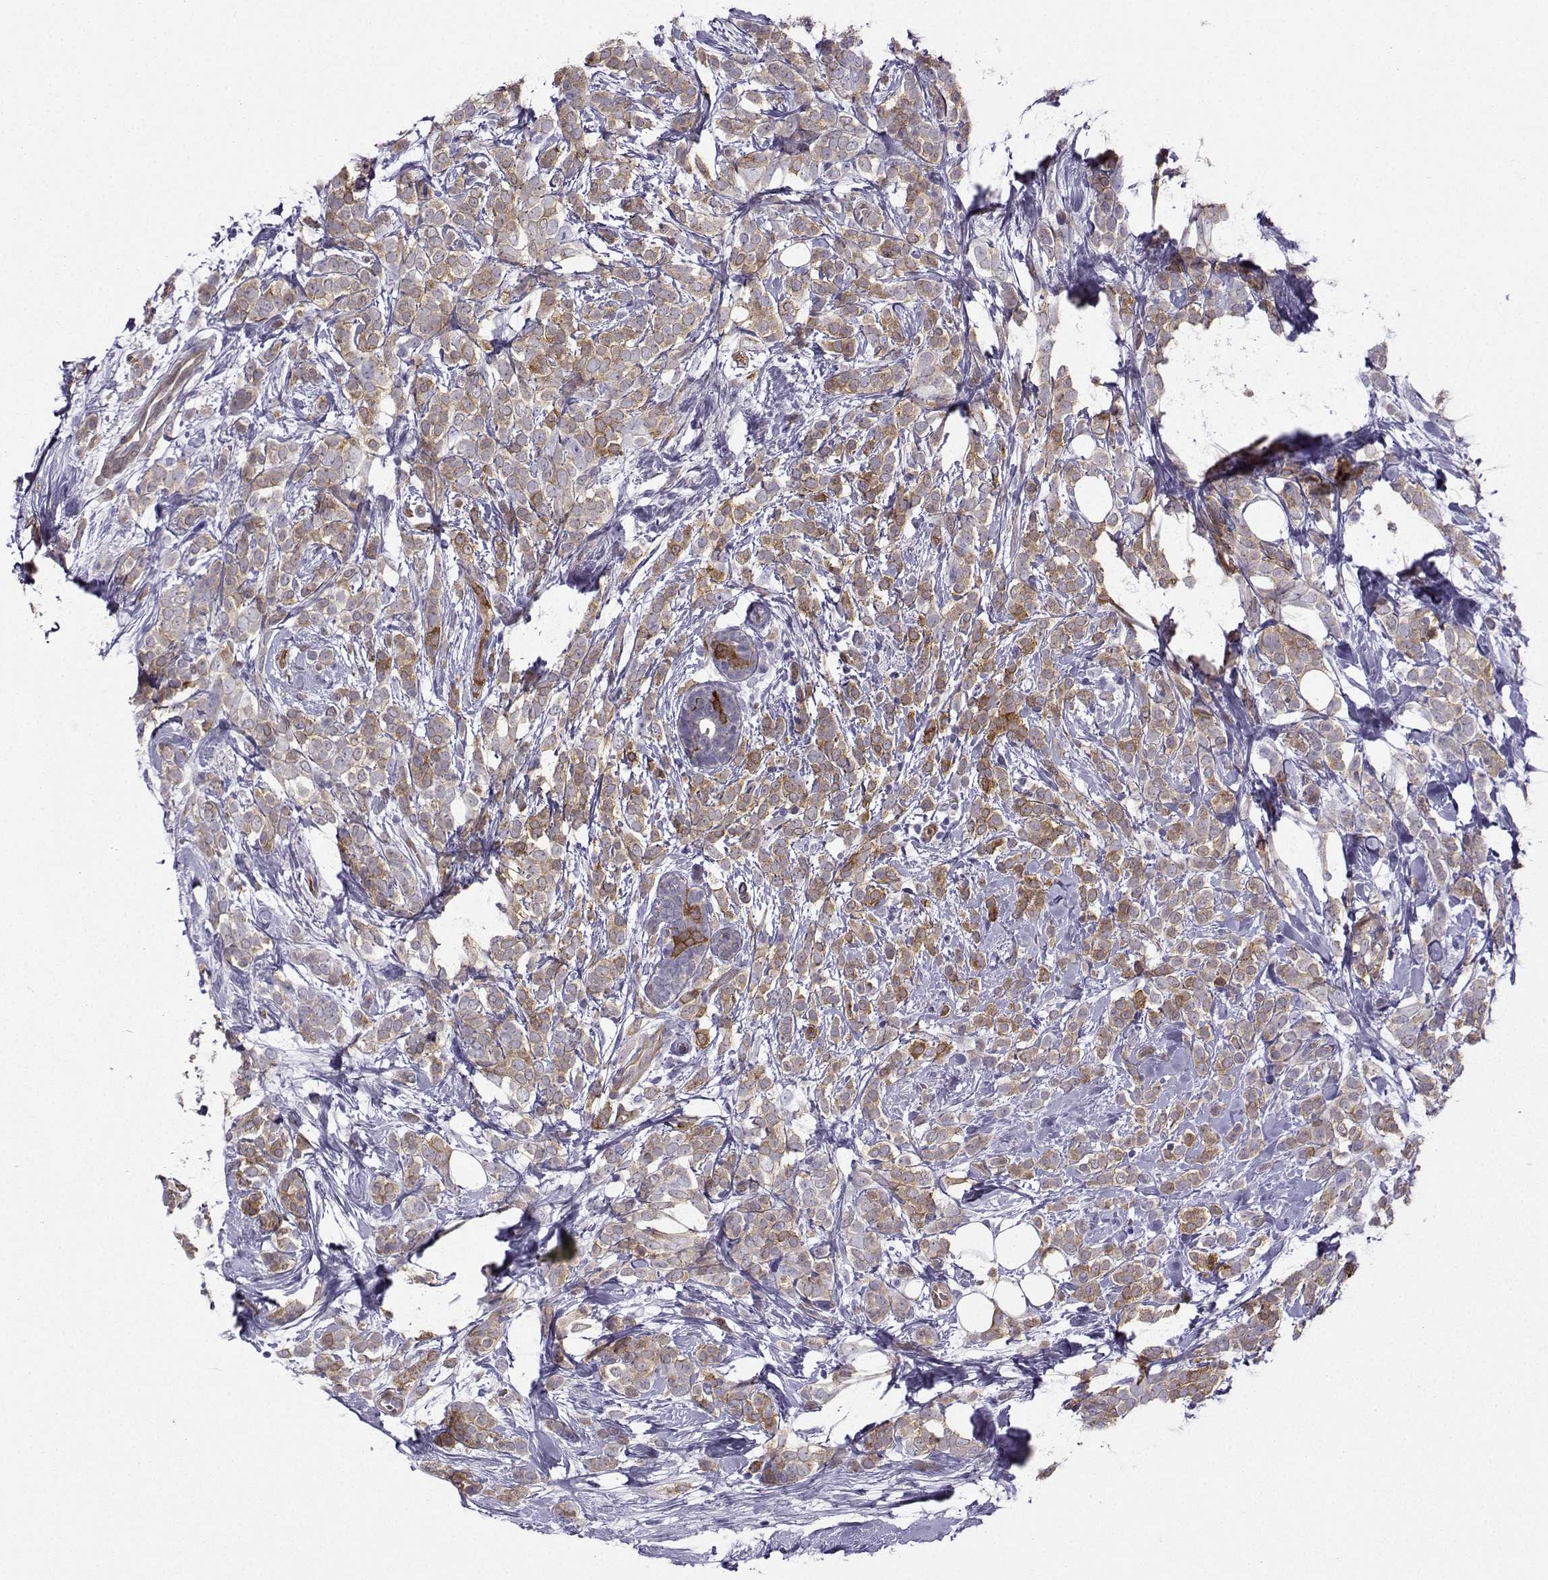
{"staining": {"intensity": "moderate", "quantity": "25%-75%", "location": "cytoplasmic/membranous"}, "tissue": "breast cancer", "cell_type": "Tumor cells", "image_type": "cancer", "snomed": [{"axis": "morphology", "description": "Lobular carcinoma"}, {"axis": "topography", "description": "Breast"}], "caption": "The photomicrograph exhibits a brown stain indicating the presence of a protein in the cytoplasmic/membranous of tumor cells in lobular carcinoma (breast).", "gene": "NQO1", "patient": {"sex": "female", "age": 49}}